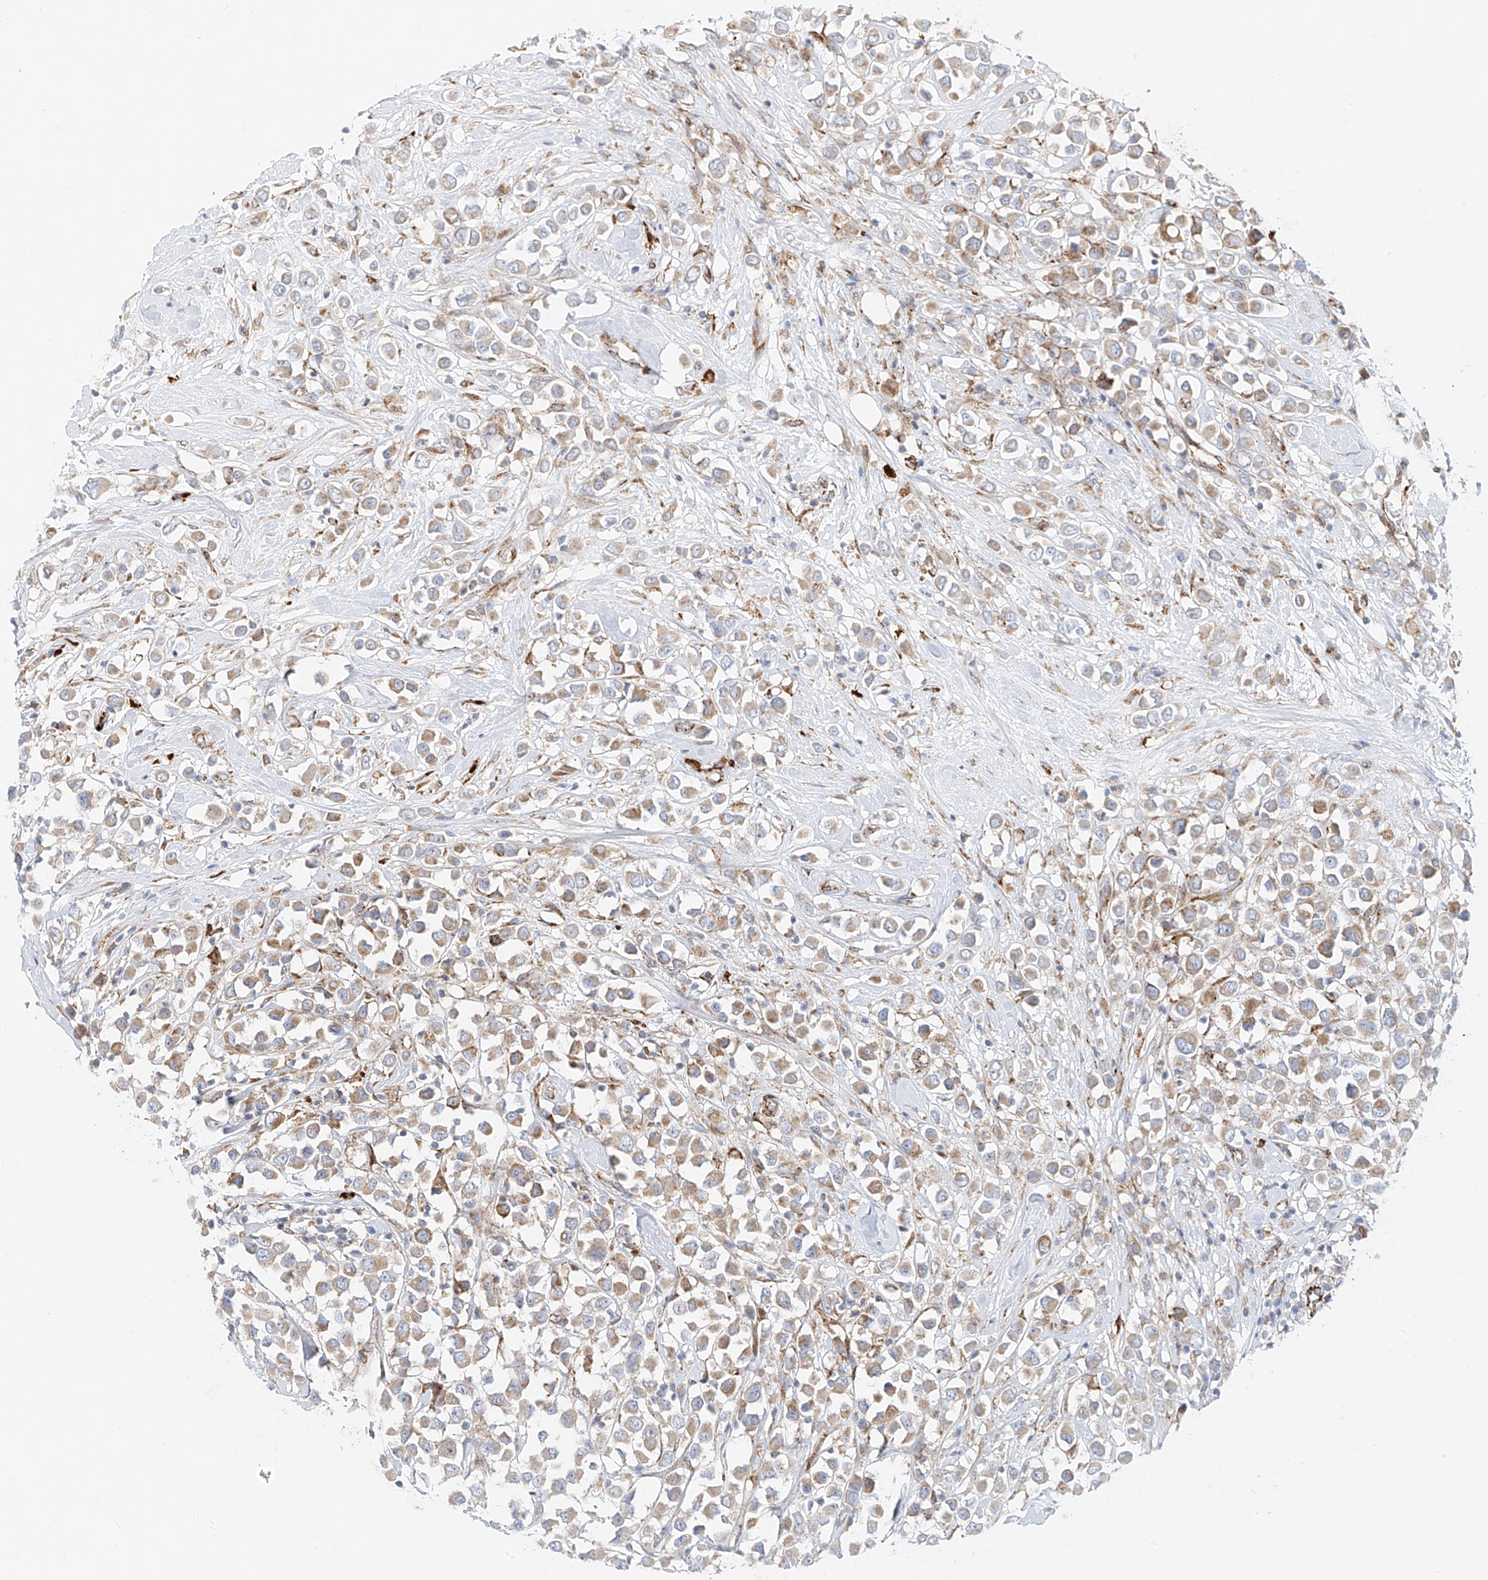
{"staining": {"intensity": "weak", "quantity": ">75%", "location": "cytoplasmic/membranous"}, "tissue": "breast cancer", "cell_type": "Tumor cells", "image_type": "cancer", "snomed": [{"axis": "morphology", "description": "Duct carcinoma"}, {"axis": "topography", "description": "Breast"}], "caption": "Human breast cancer stained with a protein marker reveals weak staining in tumor cells.", "gene": "EIPR1", "patient": {"sex": "female", "age": 61}}